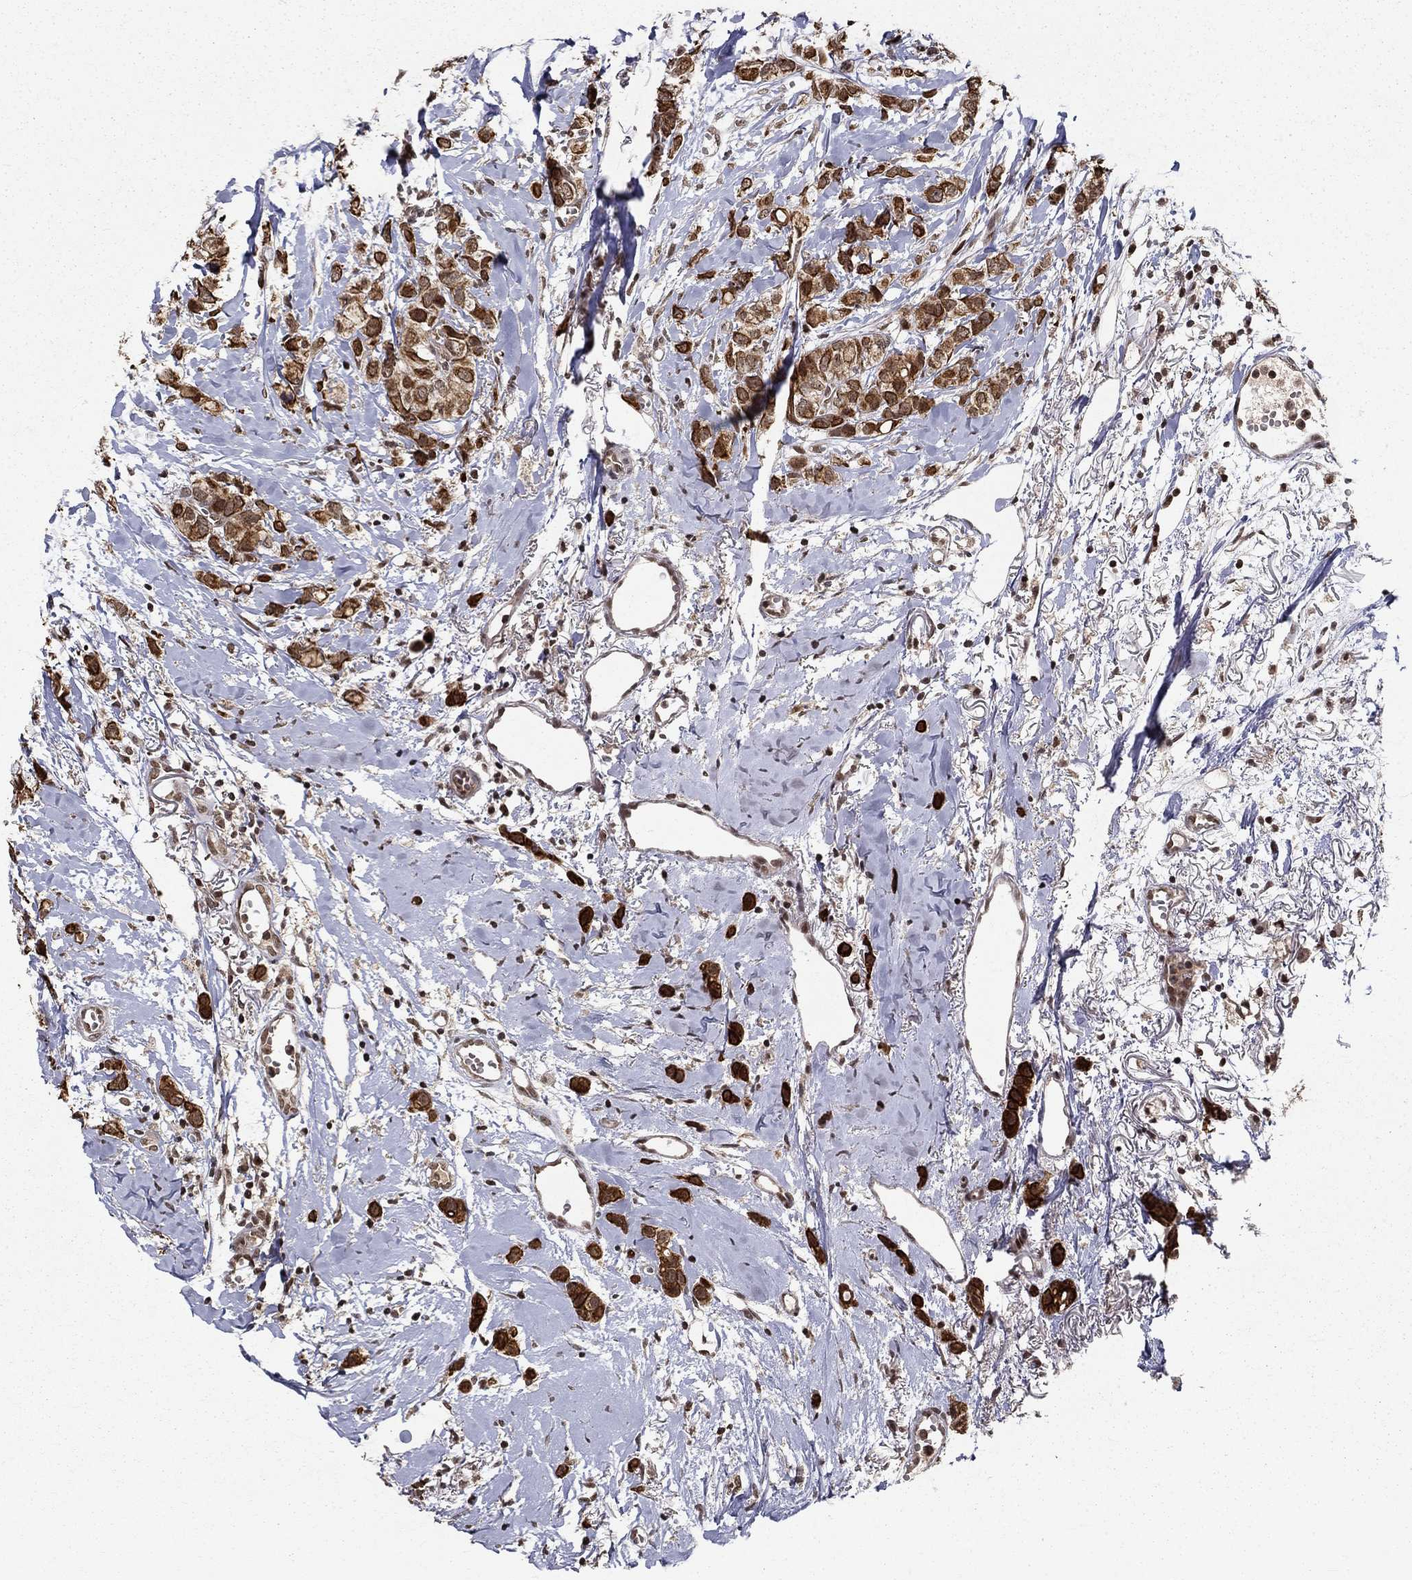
{"staining": {"intensity": "strong", "quantity": ">75%", "location": "cytoplasmic/membranous"}, "tissue": "breast cancer", "cell_type": "Tumor cells", "image_type": "cancer", "snomed": [{"axis": "morphology", "description": "Duct carcinoma"}, {"axis": "topography", "description": "Breast"}], "caption": "Invasive ductal carcinoma (breast) stained with immunohistochemistry (IHC) shows strong cytoplasmic/membranous positivity in approximately >75% of tumor cells.", "gene": "CDCA7L", "patient": {"sex": "female", "age": 85}}